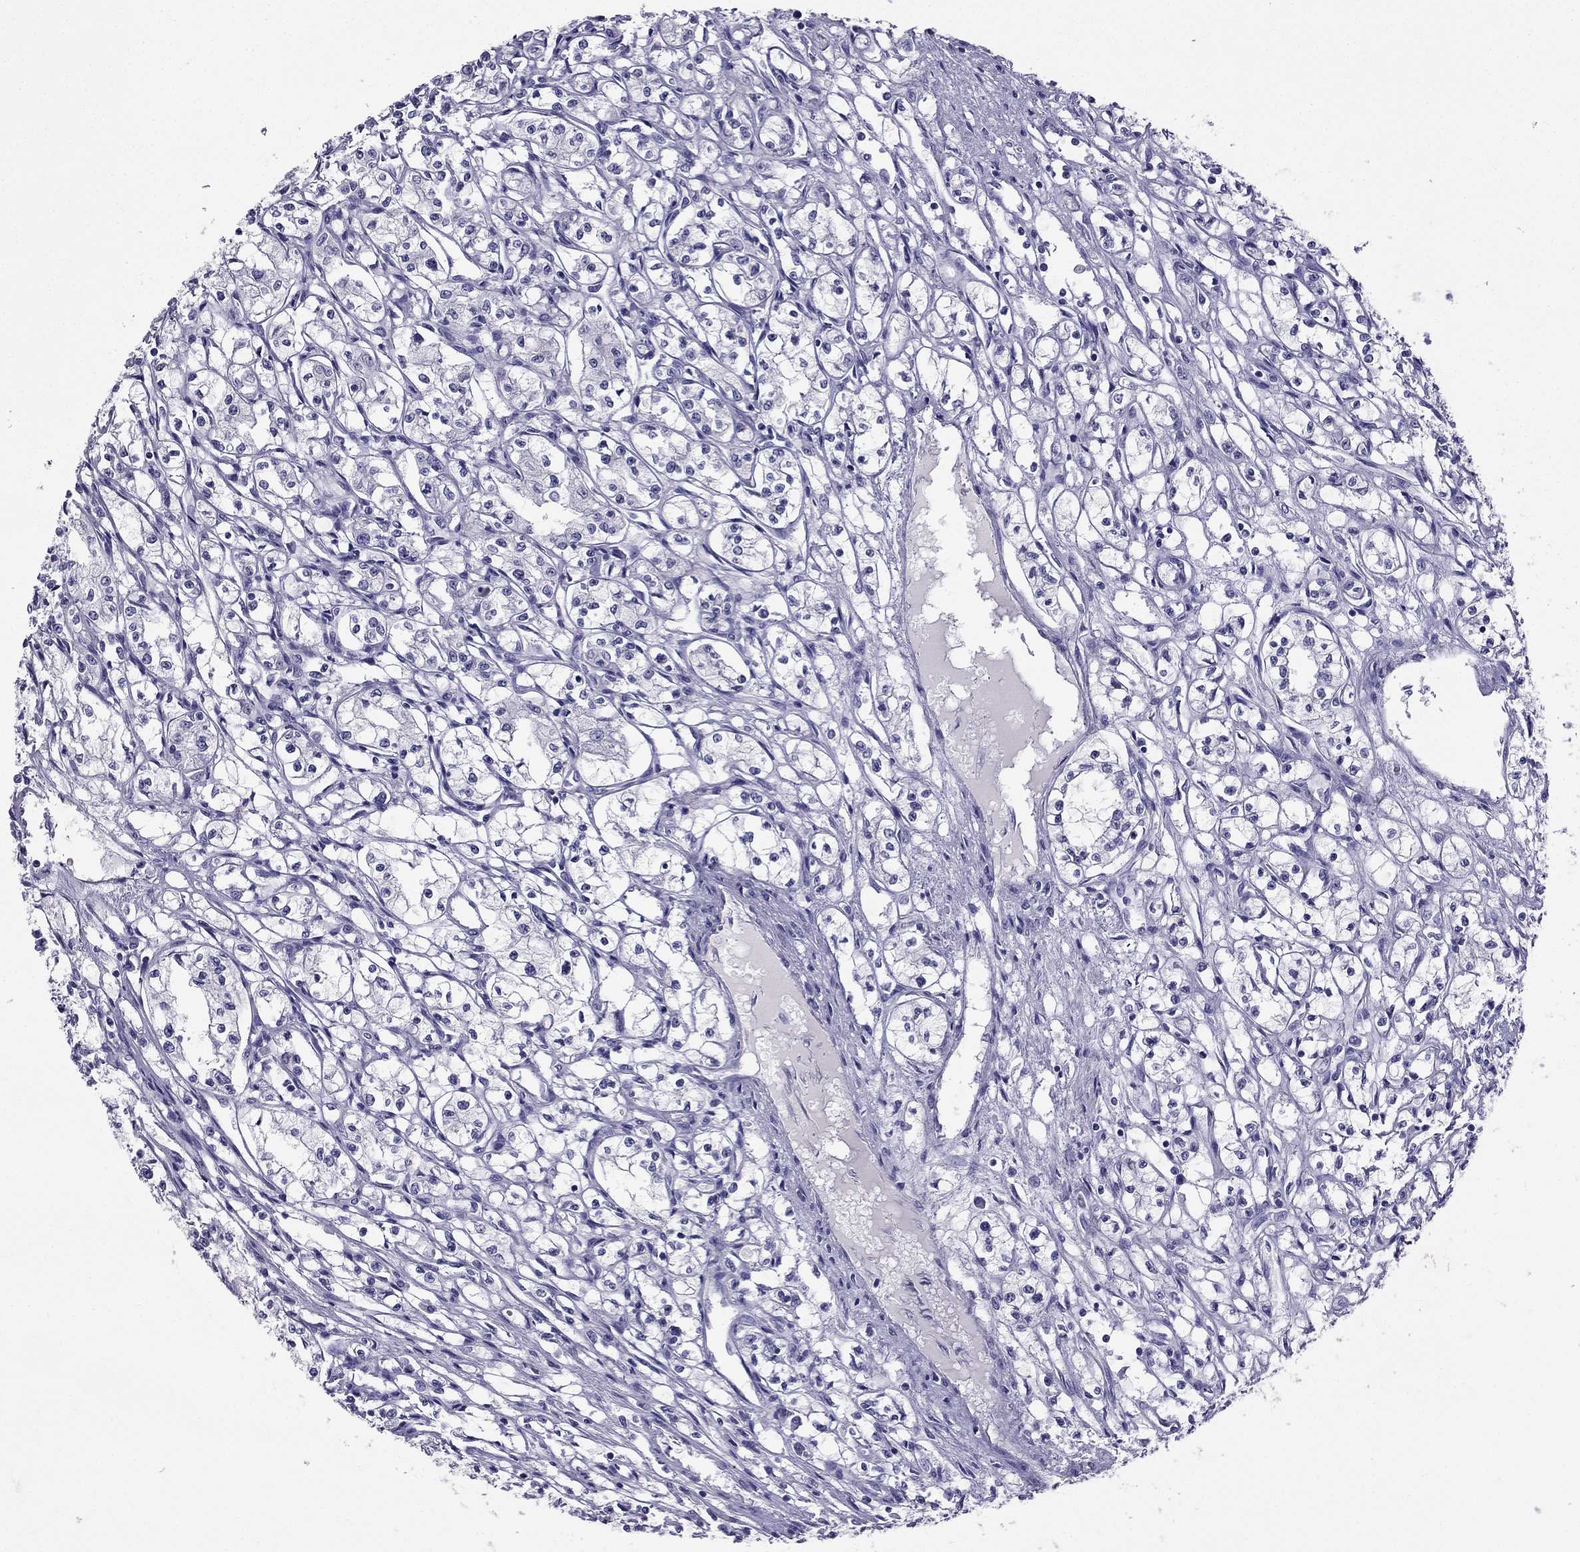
{"staining": {"intensity": "negative", "quantity": "none", "location": "none"}, "tissue": "renal cancer", "cell_type": "Tumor cells", "image_type": "cancer", "snomed": [{"axis": "morphology", "description": "Adenocarcinoma, NOS"}, {"axis": "topography", "description": "Kidney"}], "caption": "An image of renal cancer stained for a protein shows no brown staining in tumor cells.", "gene": "SLC18A2", "patient": {"sex": "male", "age": 56}}